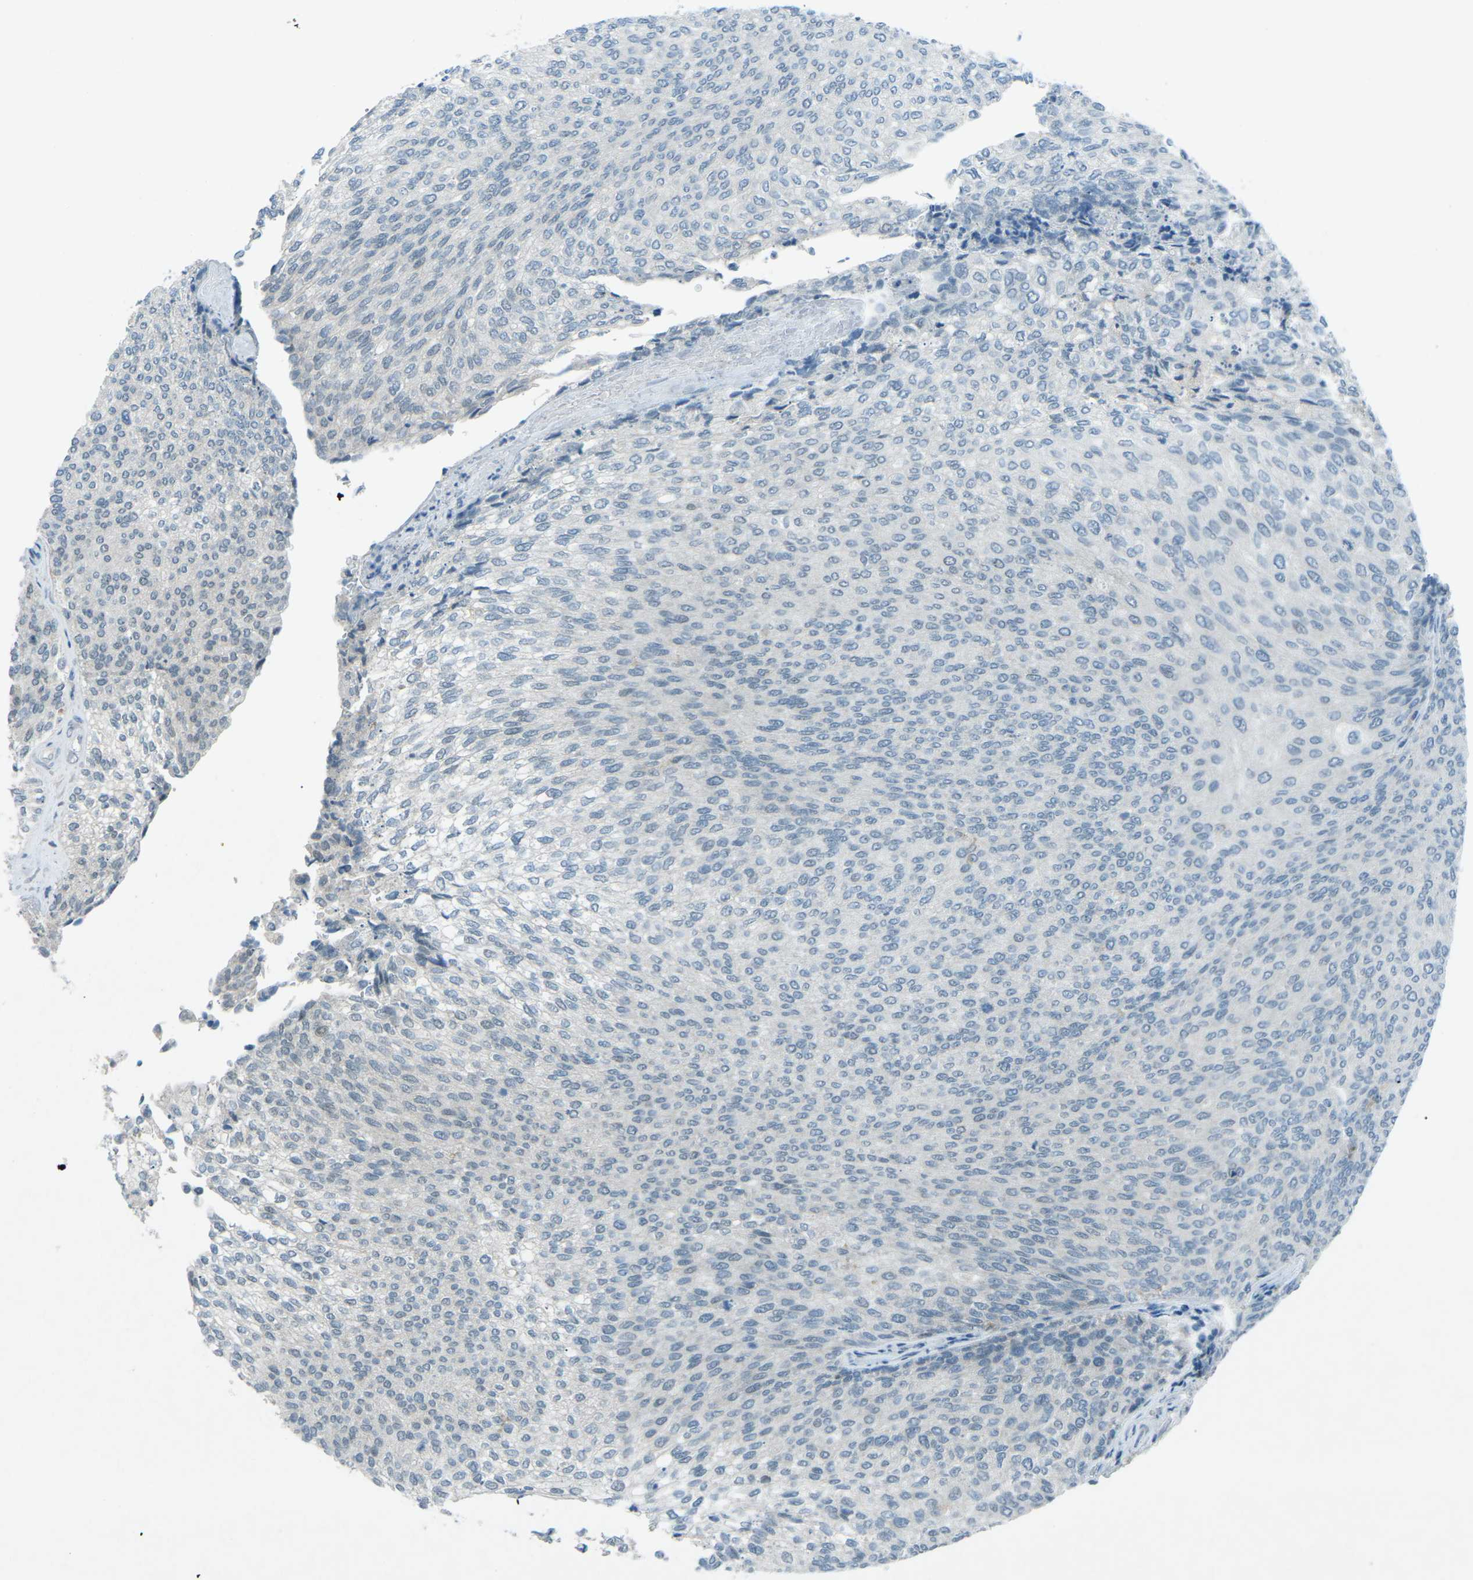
{"staining": {"intensity": "negative", "quantity": "none", "location": "none"}, "tissue": "urothelial cancer", "cell_type": "Tumor cells", "image_type": "cancer", "snomed": [{"axis": "morphology", "description": "Urothelial carcinoma, Low grade"}, {"axis": "topography", "description": "Urinary bladder"}], "caption": "The IHC micrograph has no significant positivity in tumor cells of urothelial carcinoma (low-grade) tissue.", "gene": "PRKCA", "patient": {"sex": "female", "age": 79}}